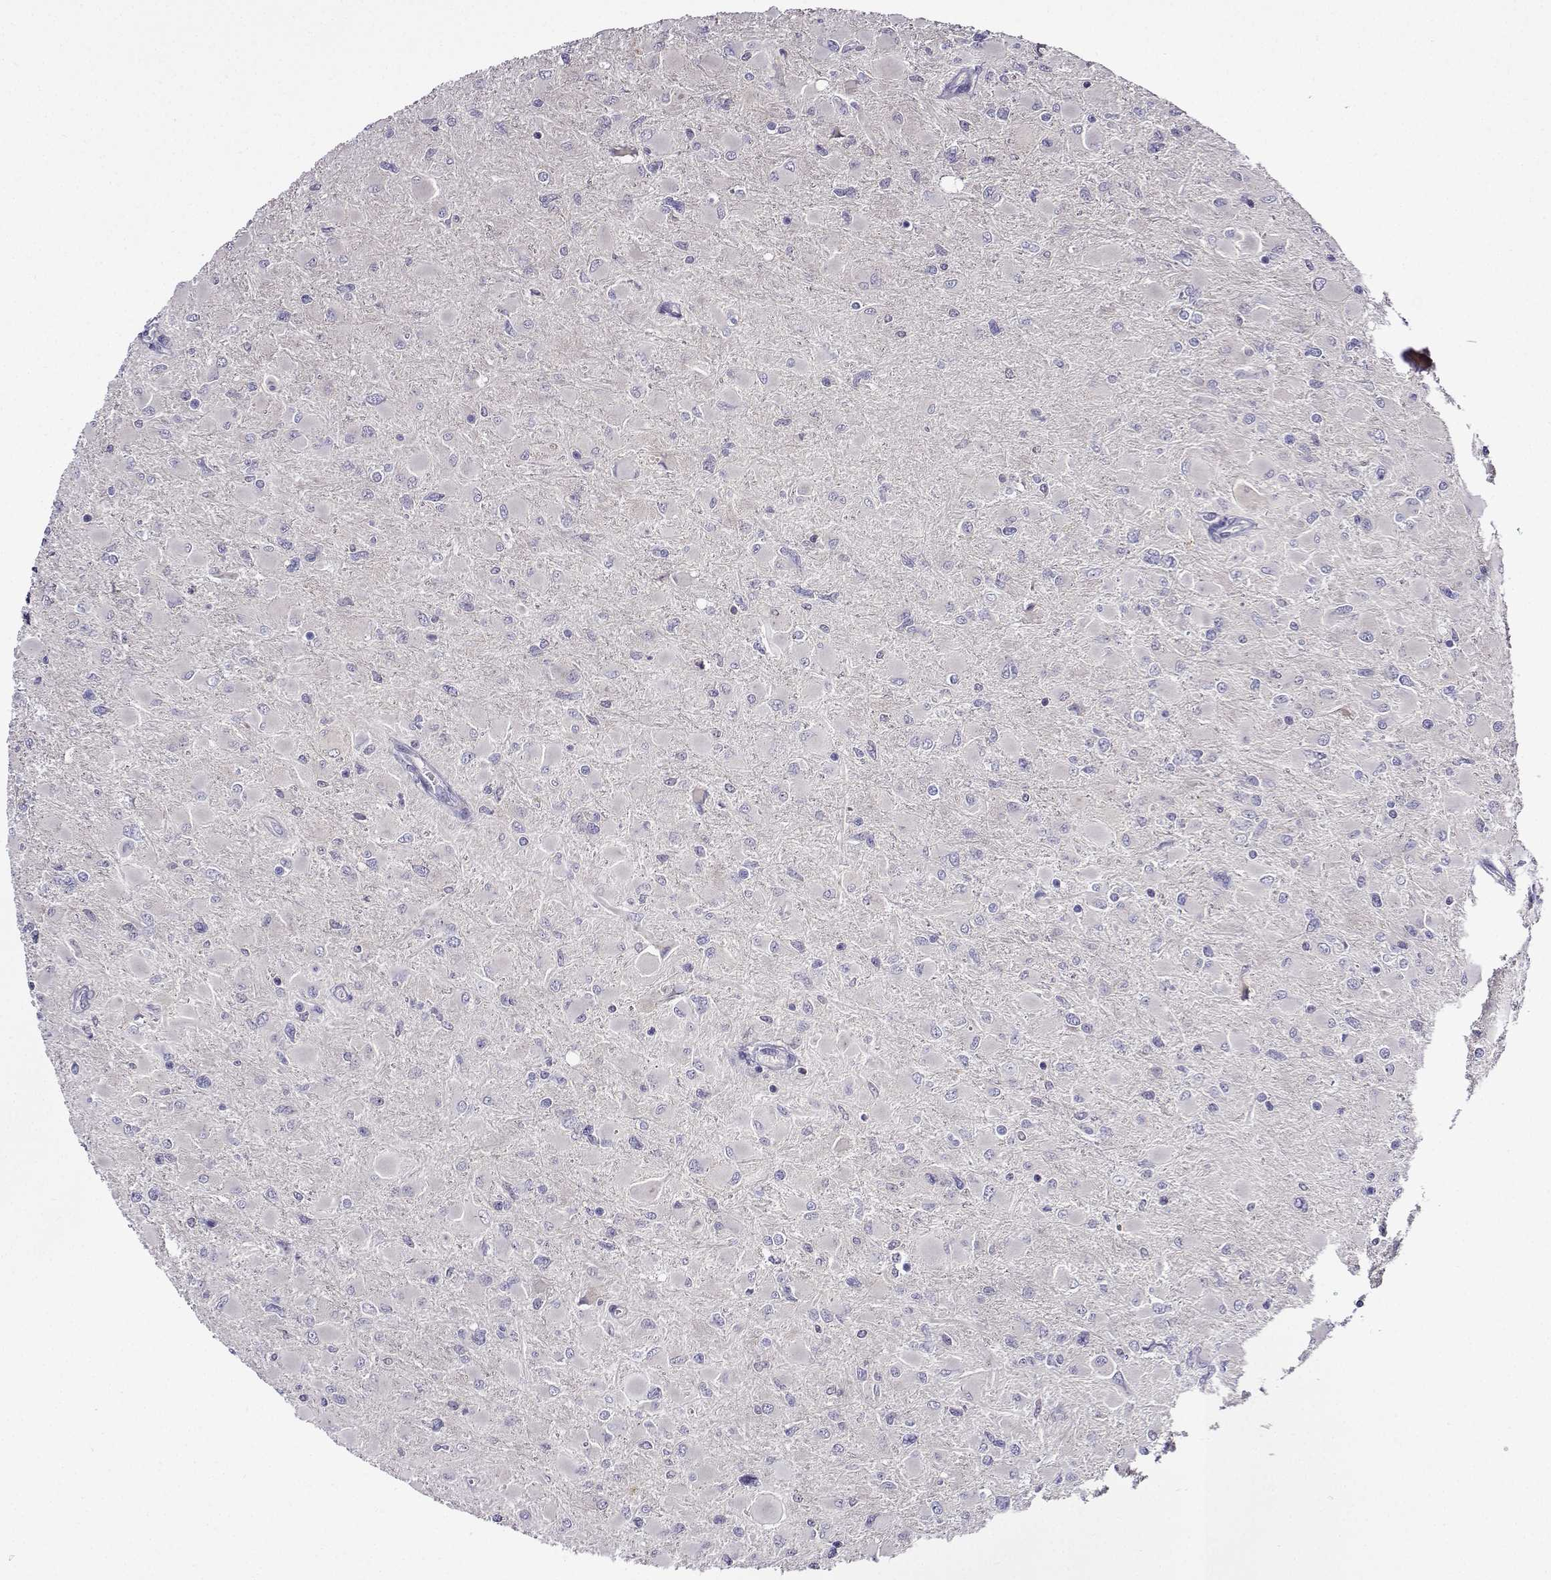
{"staining": {"intensity": "negative", "quantity": "none", "location": "none"}, "tissue": "glioma", "cell_type": "Tumor cells", "image_type": "cancer", "snomed": [{"axis": "morphology", "description": "Glioma, malignant, High grade"}, {"axis": "topography", "description": "Cerebral cortex"}], "caption": "This is a image of immunohistochemistry (IHC) staining of glioma, which shows no expression in tumor cells.", "gene": "SULT2A1", "patient": {"sex": "female", "age": 36}}